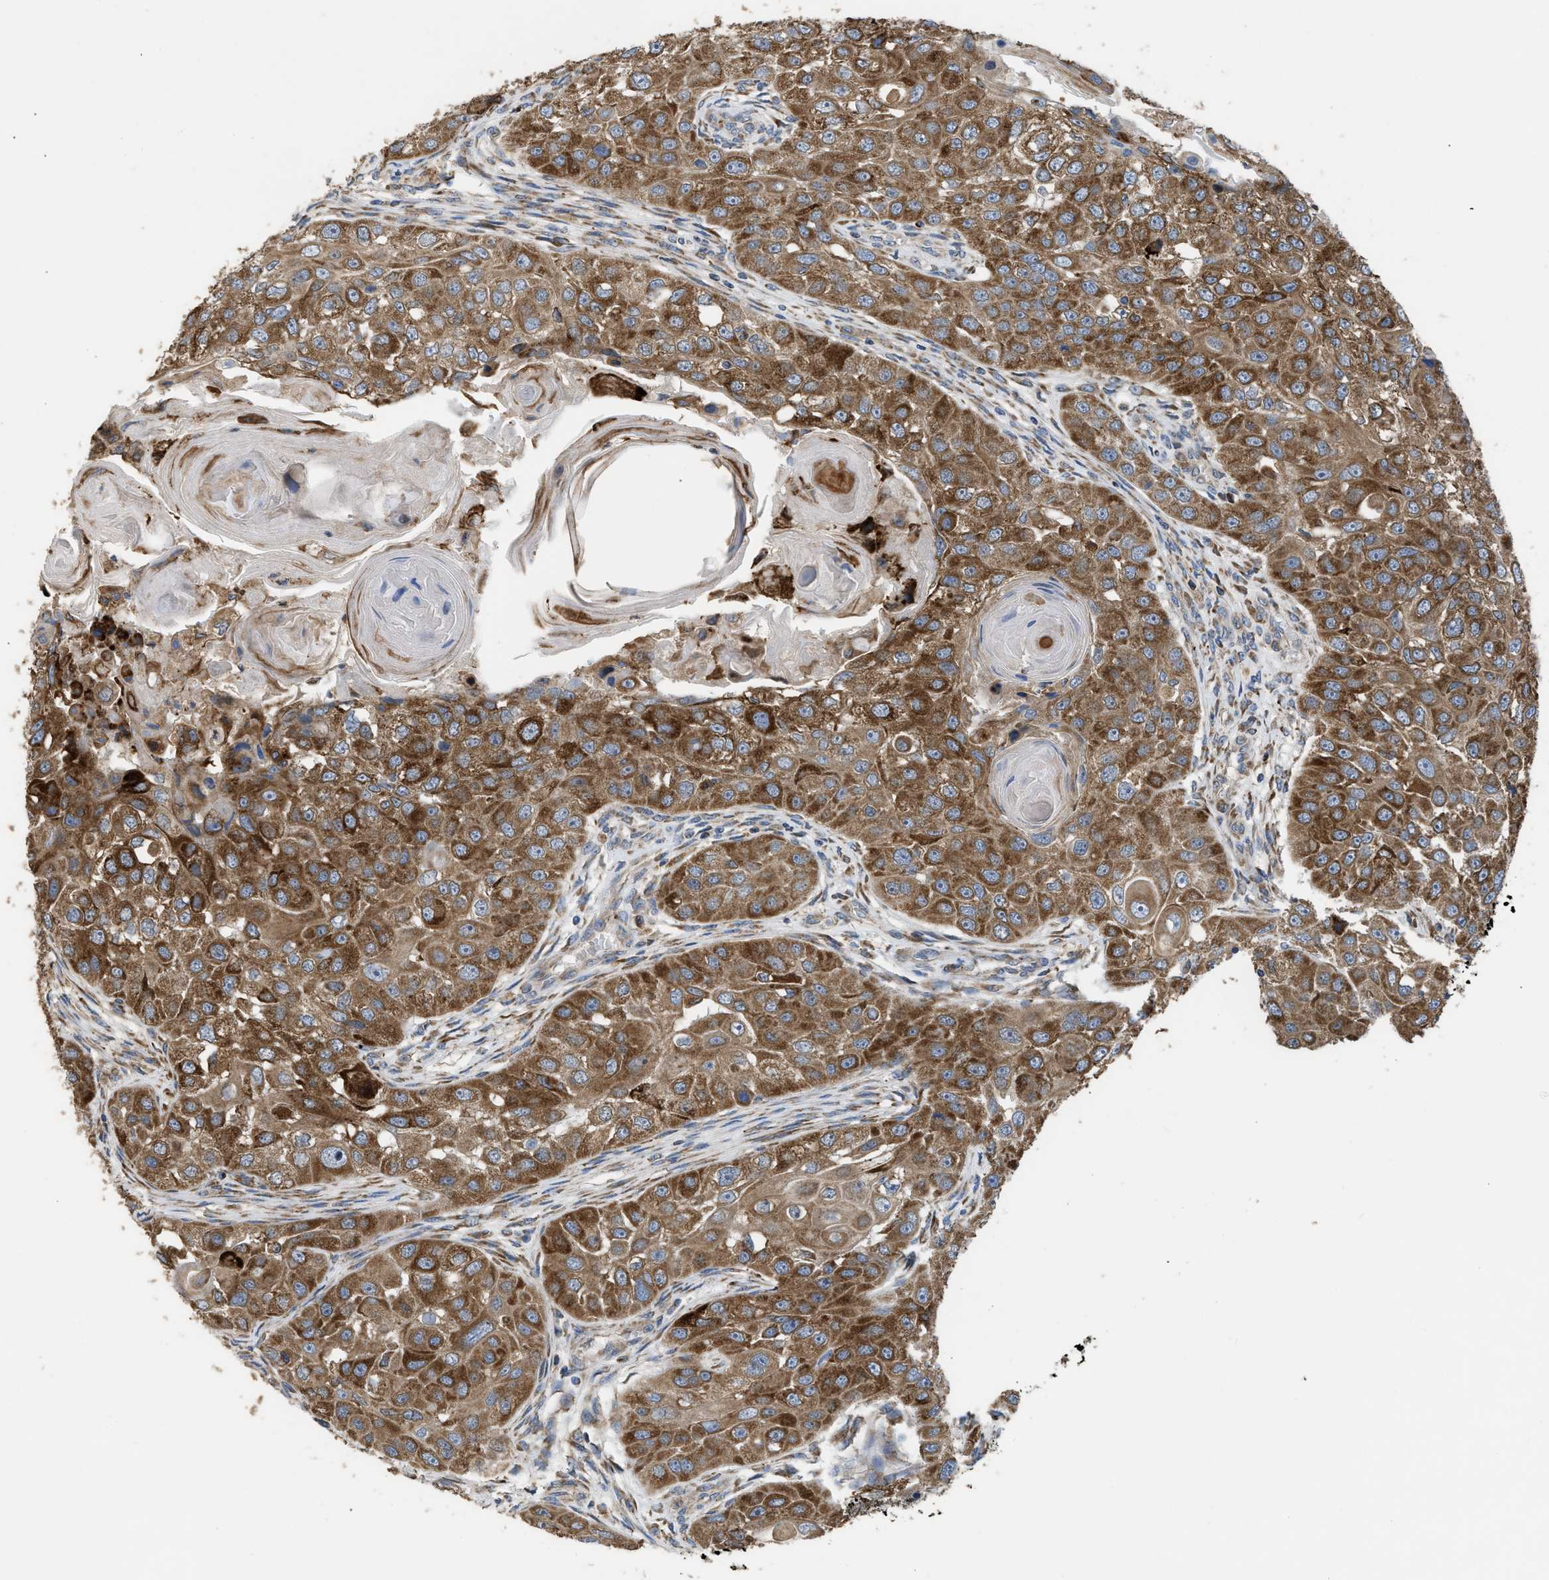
{"staining": {"intensity": "moderate", "quantity": ">75%", "location": "cytoplasmic/membranous"}, "tissue": "head and neck cancer", "cell_type": "Tumor cells", "image_type": "cancer", "snomed": [{"axis": "morphology", "description": "Normal tissue, NOS"}, {"axis": "morphology", "description": "Squamous cell carcinoma, NOS"}, {"axis": "topography", "description": "Skeletal muscle"}, {"axis": "topography", "description": "Head-Neck"}], "caption": "About >75% of tumor cells in human head and neck cancer (squamous cell carcinoma) exhibit moderate cytoplasmic/membranous protein staining as visualized by brown immunohistochemical staining.", "gene": "AK2", "patient": {"sex": "male", "age": 51}}